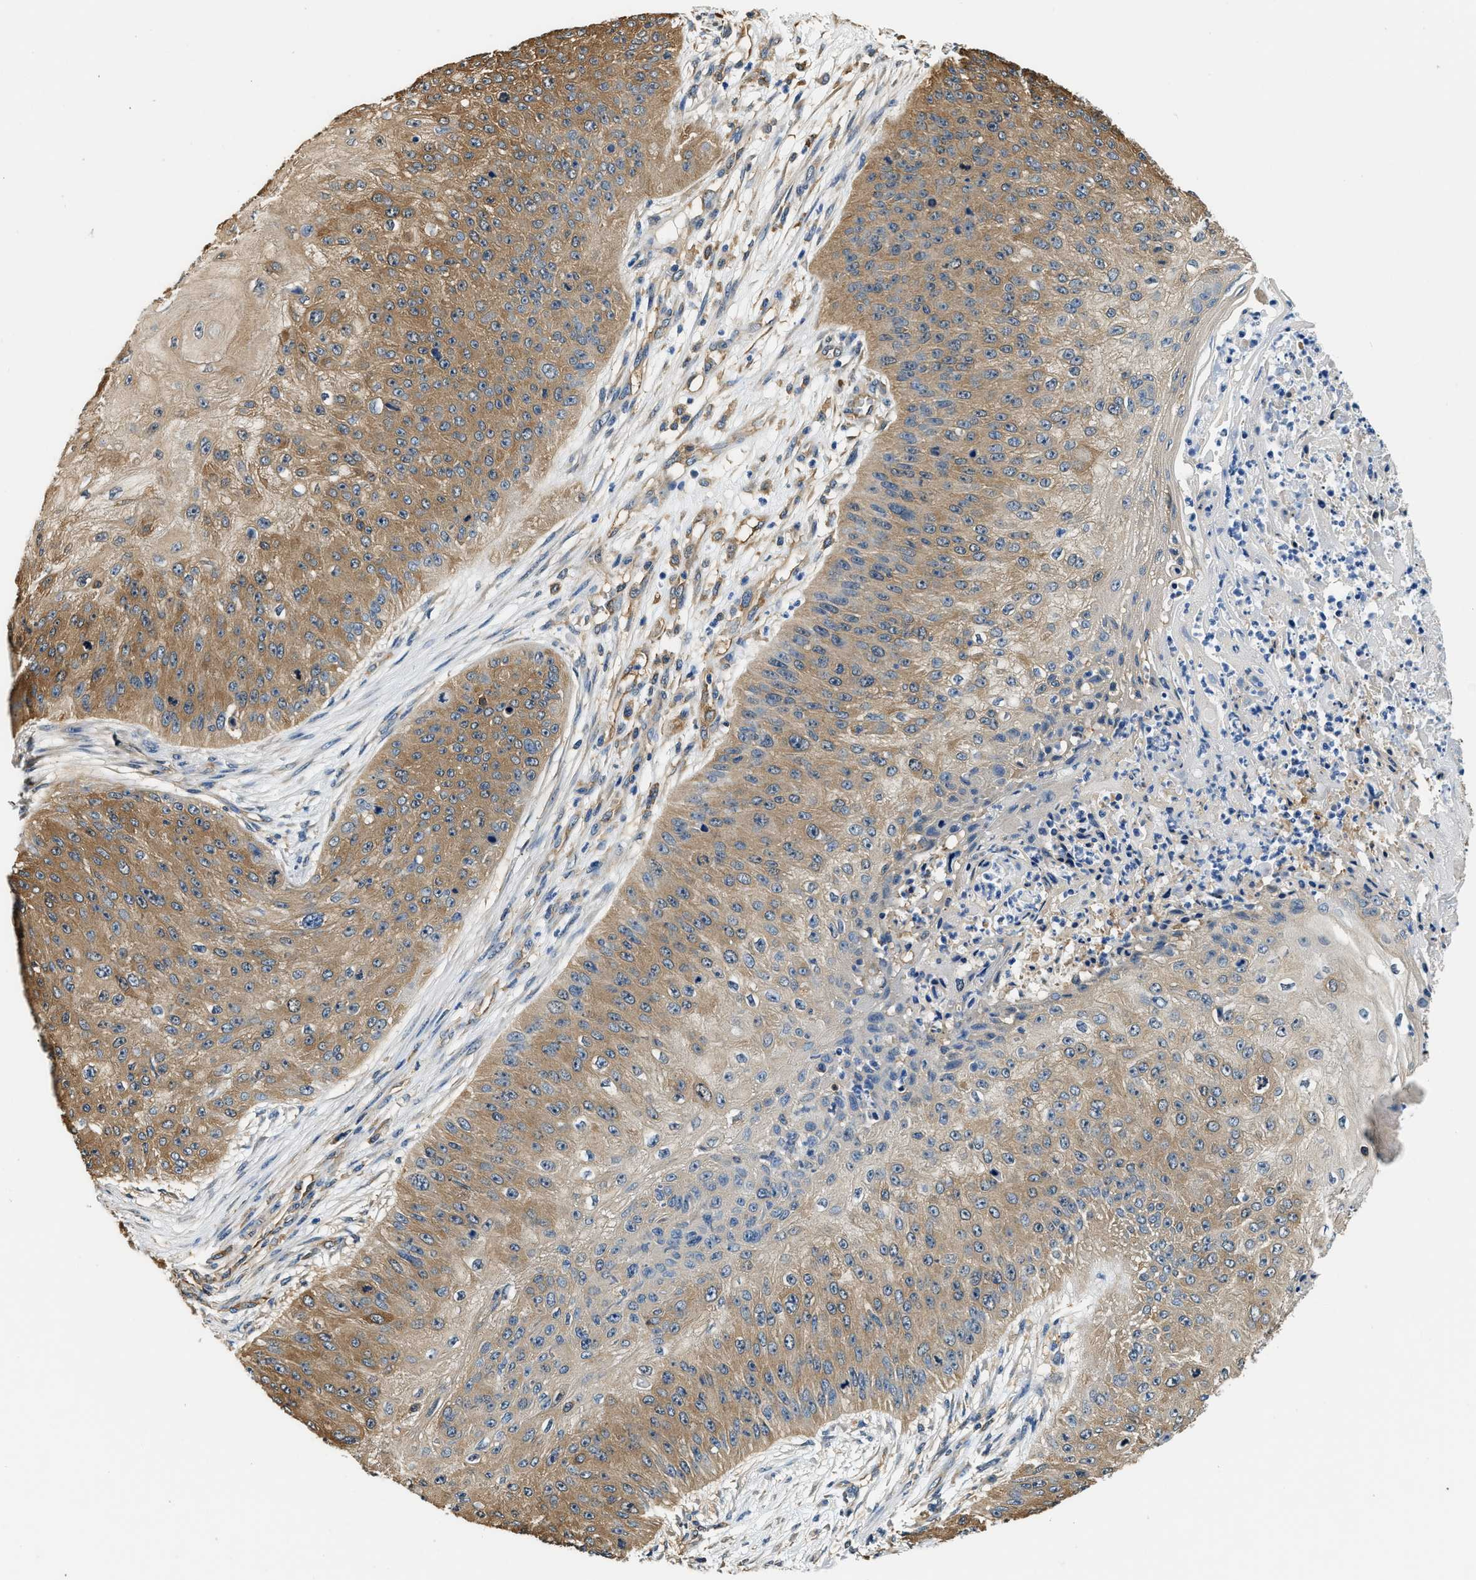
{"staining": {"intensity": "moderate", "quantity": ">75%", "location": "cytoplasmic/membranous"}, "tissue": "skin cancer", "cell_type": "Tumor cells", "image_type": "cancer", "snomed": [{"axis": "morphology", "description": "Squamous cell carcinoma, NOS"}, {"axis": "topography", "description": "Skin"}], "caption": "Protein expression by immunohistochemistry (IHC) displays moderate cytoplasmic/membranous expression in about >75% of tumor cells in skin cancer.", "gene": "PPP2R1B", "patient": {"sex": "female", "age": 80}}